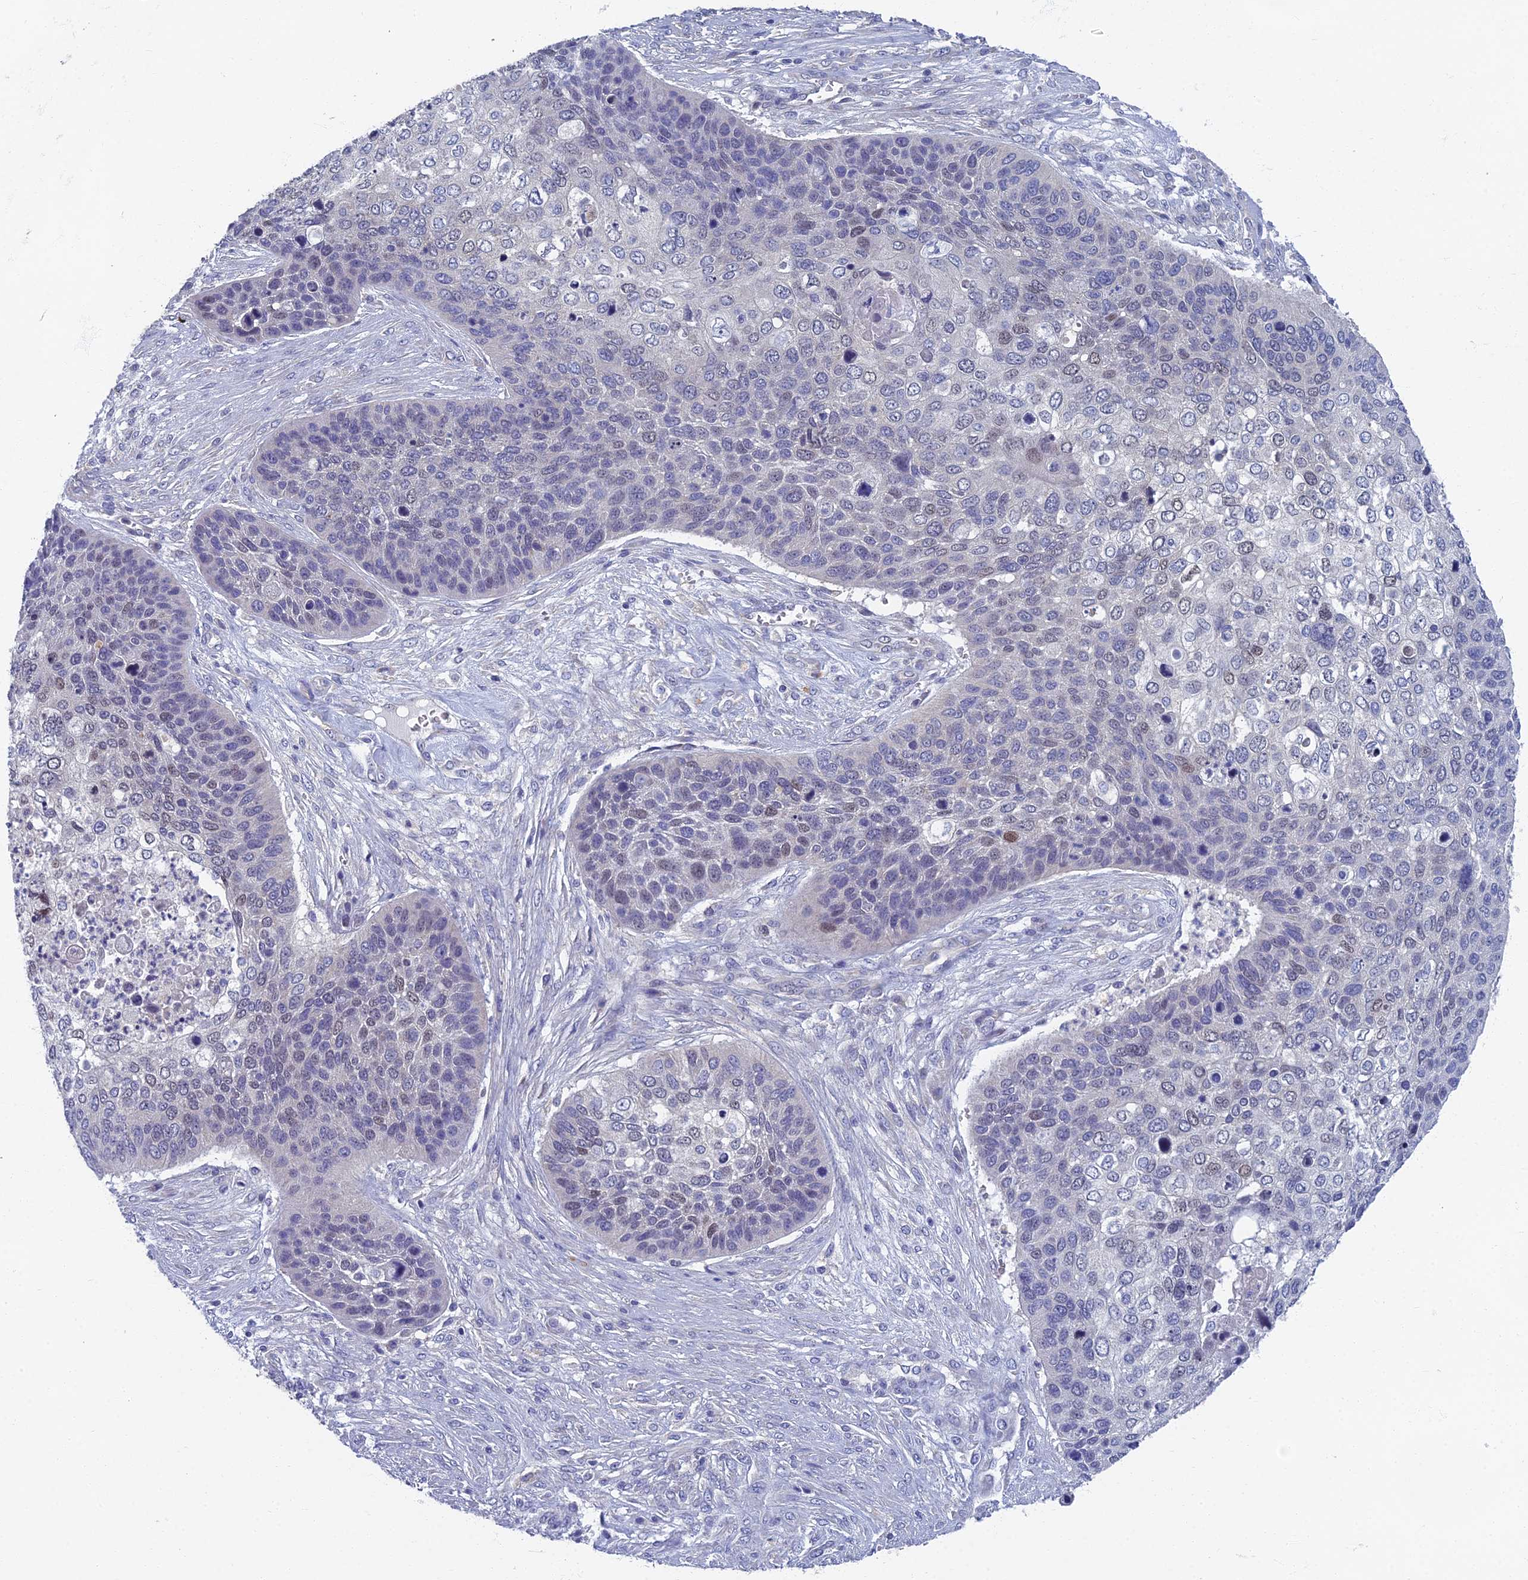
{"staining": {"intensity": "negative", "quantity": "none", "location": "none"}, "tissue": "skin cancer", "cell_type": "Tumor cells", "image_type": "cancer", "snomed": [{"axis": "morphology", "description": "Basal cell carcinoma"}, {"axis": "topography", "description": "Skin"}], "caption": "Skin cancer (basal cell carcinoma) was stained to show a protein in brown. There is no significant staining in tumor cells.", "gene": "SPIN4", "patient": {"sex": "female", "age": 74}}